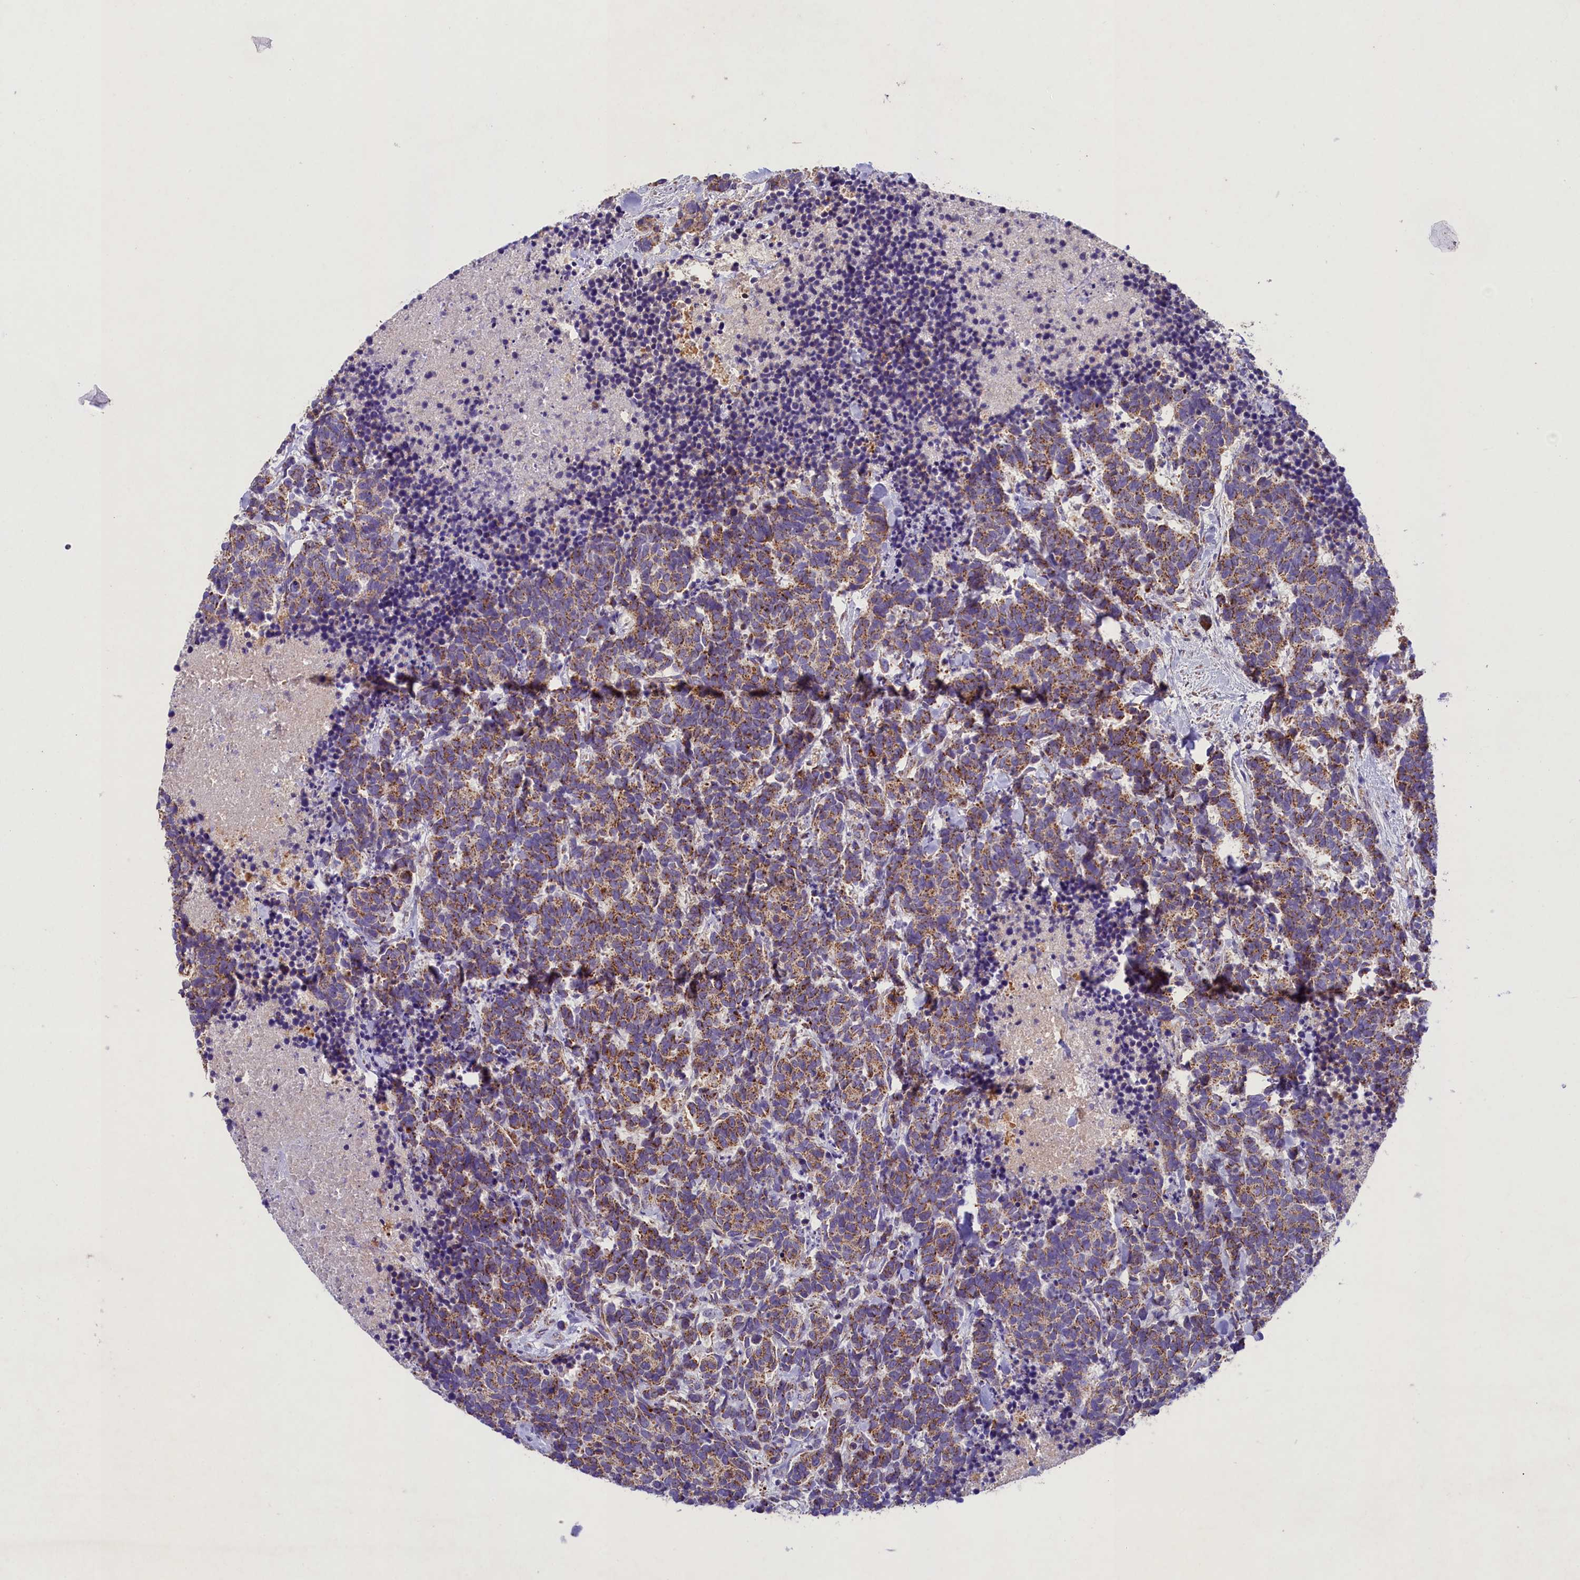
{"staining": {"intensity": "moderate", "quantity": ">75%", "location": "cytoplasmic/membranous"}, "tissue": "carcinoid", "cell_type": "Tumor cells", "image_type": "cancer", "snomed": [{"axis": "morphology", "description": "Carcinoma, NOS"}, {"axis": "morphology", "description": "Carcinoid, malignant, NOS"}, {"axis": "topography", "description": "Prostate"}], "caption": "The immunohistochemical stain shows moderate cytoplasmic/membranous expression in tumor cells of carcinoid tissue. The protein of interest is stained brown, and the nuclei are stained in blue (DAB IHC with brightfield microscopy, high magnification).", "gene": "PMPCB", "patient": {"sex": "male", "age": 57}}